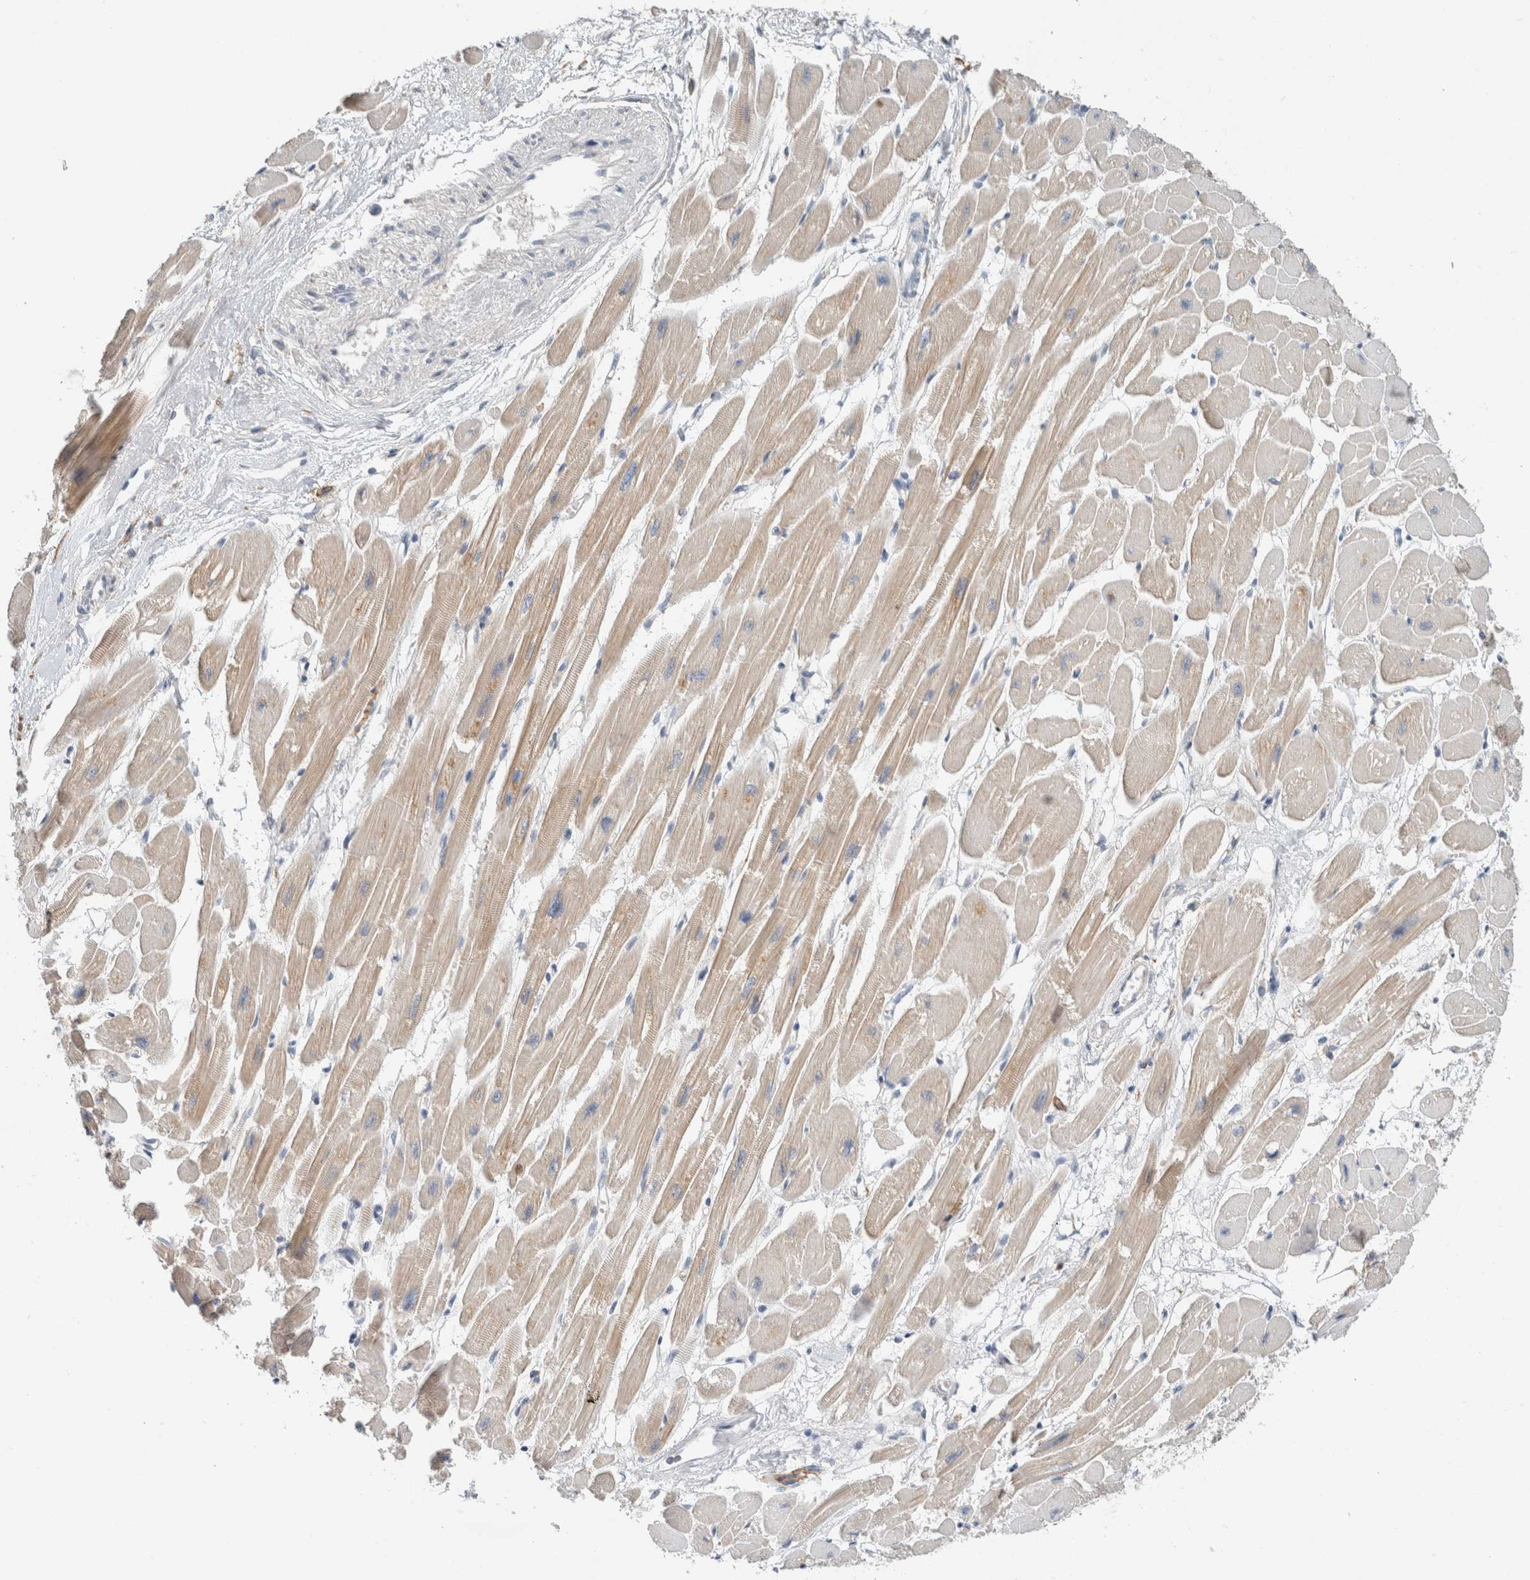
{"staining": {"intensity": "moderate", "quantity": ">75%", "location": "cytoplasmic/membranous"}, "tissue": "heart muscle", "cell_type": "Cardiomyocytes", "image_type": "normal", "snomed": [{"axis": "morphology", "description": "Normal tissue, NOS"}, {"axis": "topography", "description": "Heart"}], "caption": "Immunohistochemistry (IHC) of normal human heart muscle exhibits medium levels of moderate cytoplasmic/membranous expression in approximately >75% of cardiomyocytes. (DAB IHC with brightfield microscopy, high magnification).", "gene": "ERCC6L2", "patient": {"sex": "female", "age": 54}}